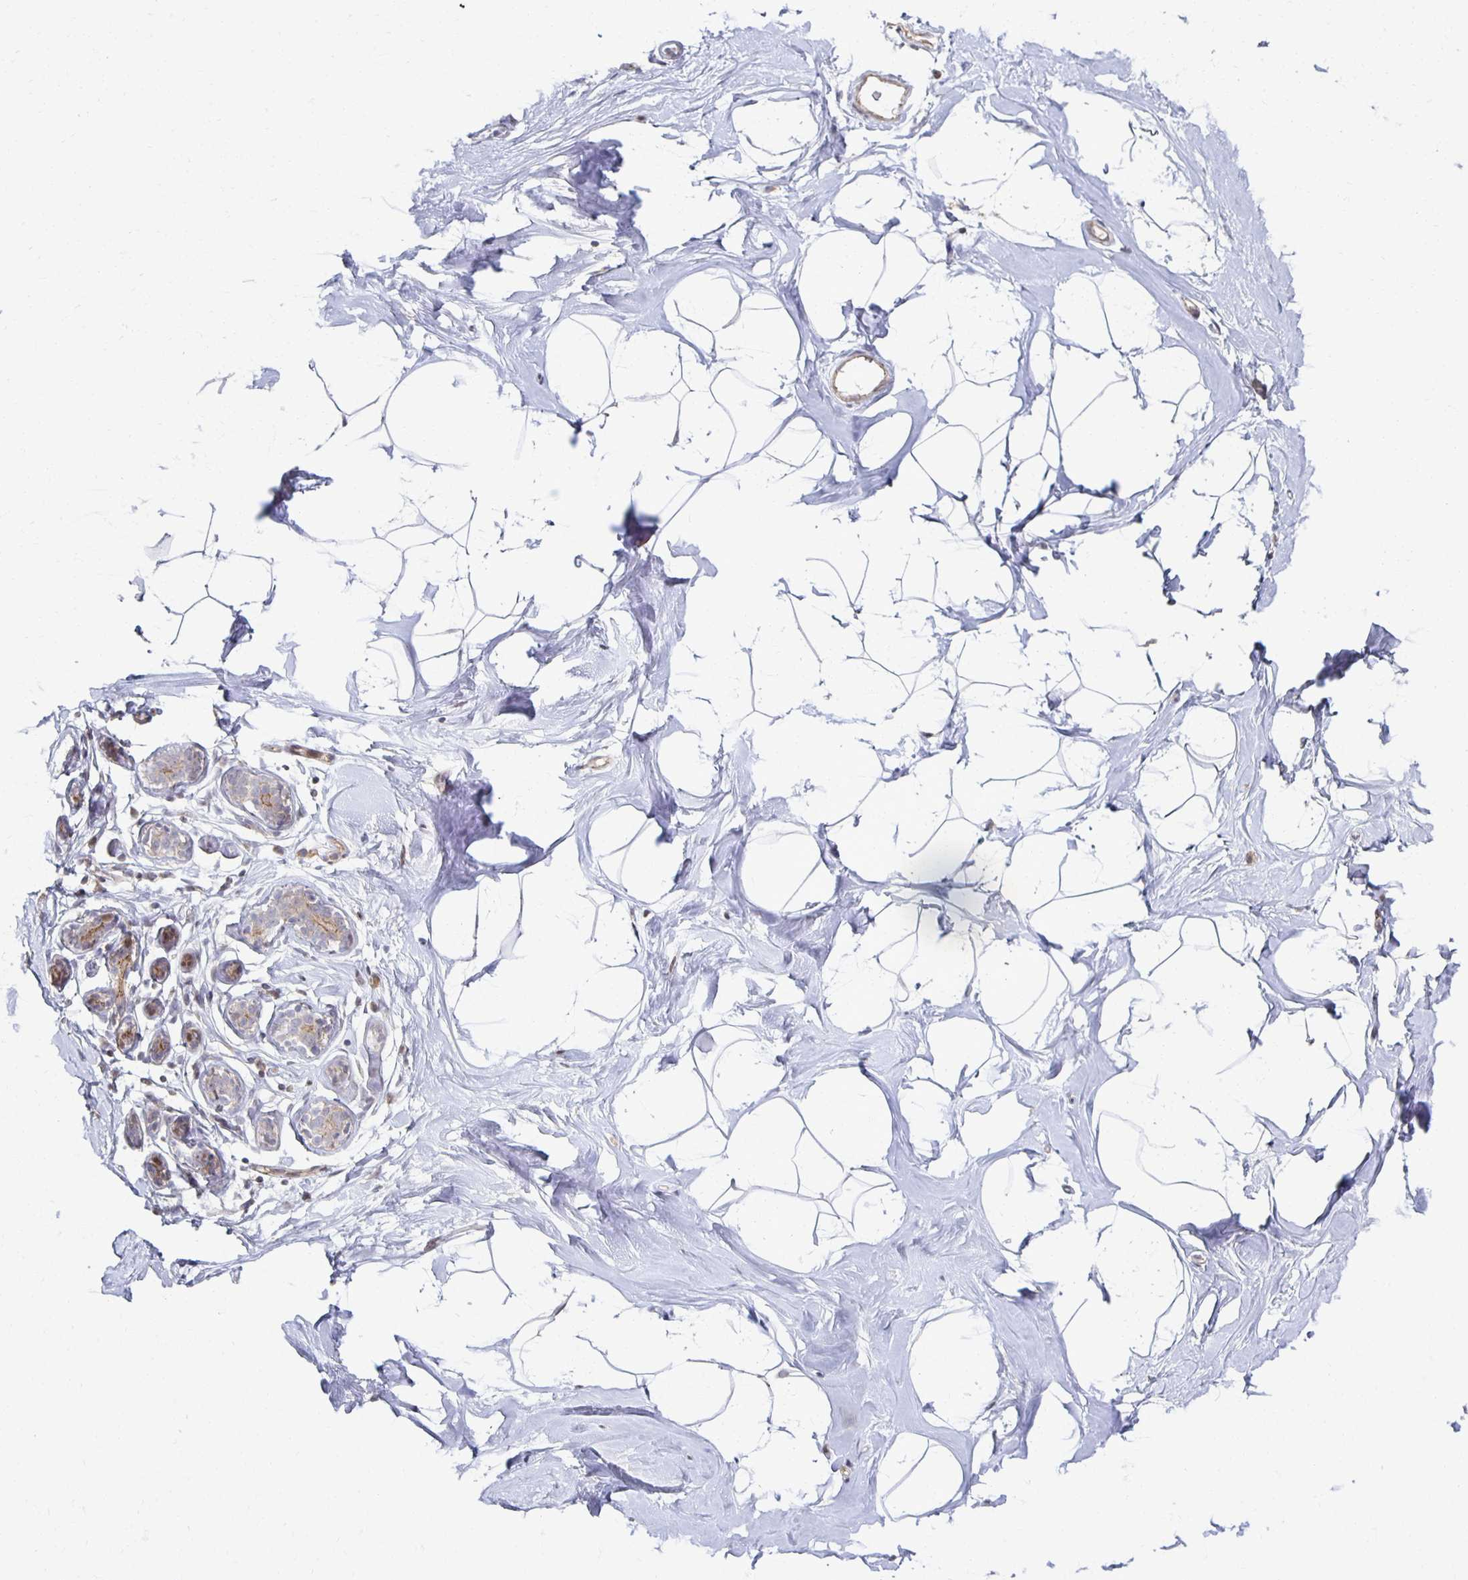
{"staining": {"intensity": "negative", "quantity": "none", "location": "none"}, "tissue": "breast", "cell_type": "Adipocytes", "image_type": "normal", "snomed": [{"axis": "morphology", "description": "Normal tissue, NOS"}, {"axis": "topography", "description": "Breast"}], "caption": "Immunohistochemical staining of unremarkable breast demonstrates no significant expression in adipocytes.", "gene": "HCFC1R1", "patient": {"sex": "female", "age": 32}}